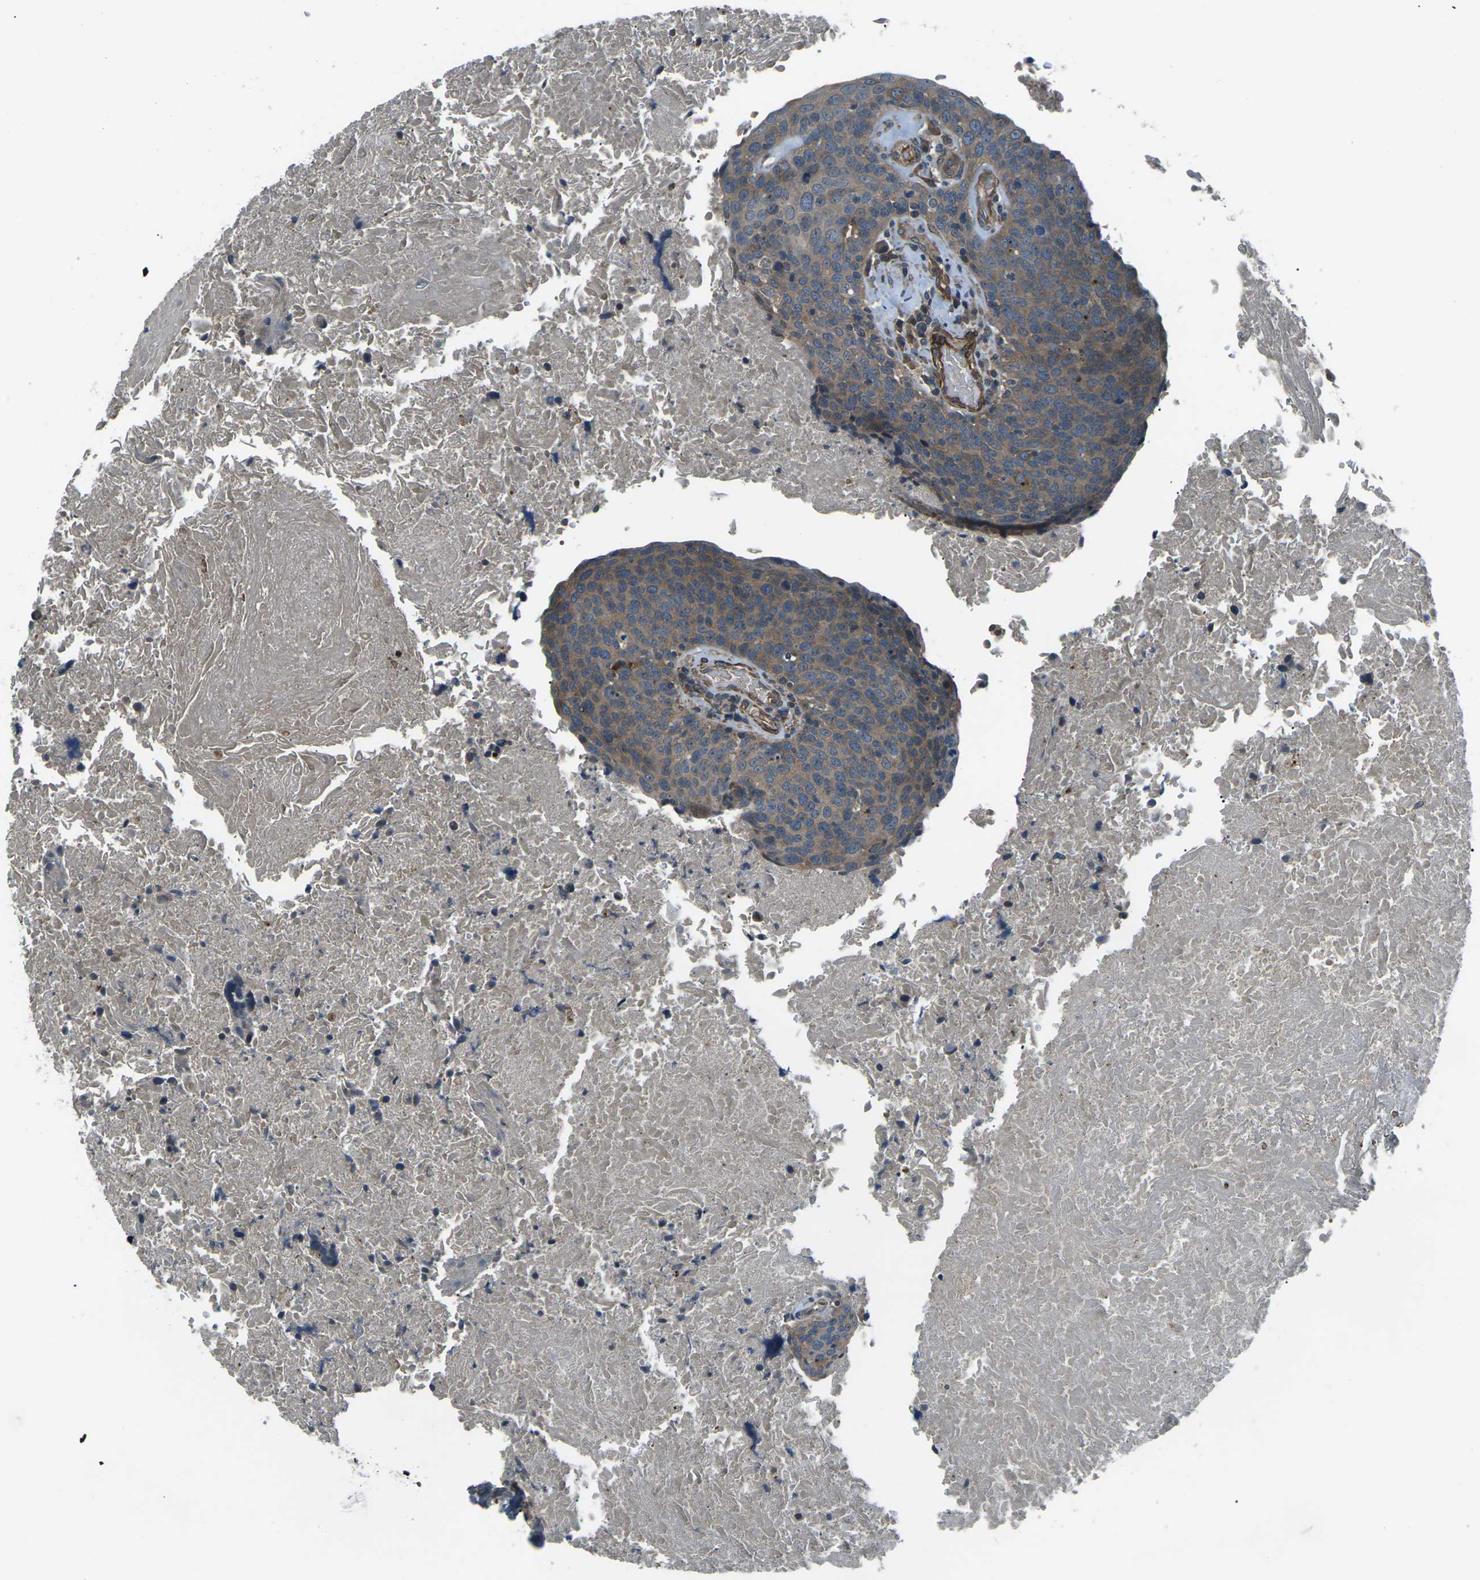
{"staining": {"intensity": "moderate", "quantity": ">75%", "location": "cytoplasmic/membranous"}, "tissue": "head and neck cancer", "cell_type": "Tumor cells", "image_type": "cancer", "snomed": [{"axis": "morphology", "description": "Squamous cell carcinoma, NOS"}, {"axis": "morphology", "description": "Squamous cell carcinoma, metastatic, NOS"}, {"axis": "topography", "description": "Lymph node"}, {"axis": "topography", "description": "Head-Neck"}], "caption": "This is an image of immunohistochemistry (IHC) staining of head and neck cancer (squamous cell carcinoma), which shows moderate expression in the cytoplasmic/membranous of tumor cells.", "gene": "AFAP1", "patient": {"sex": "male", "age": 62}}